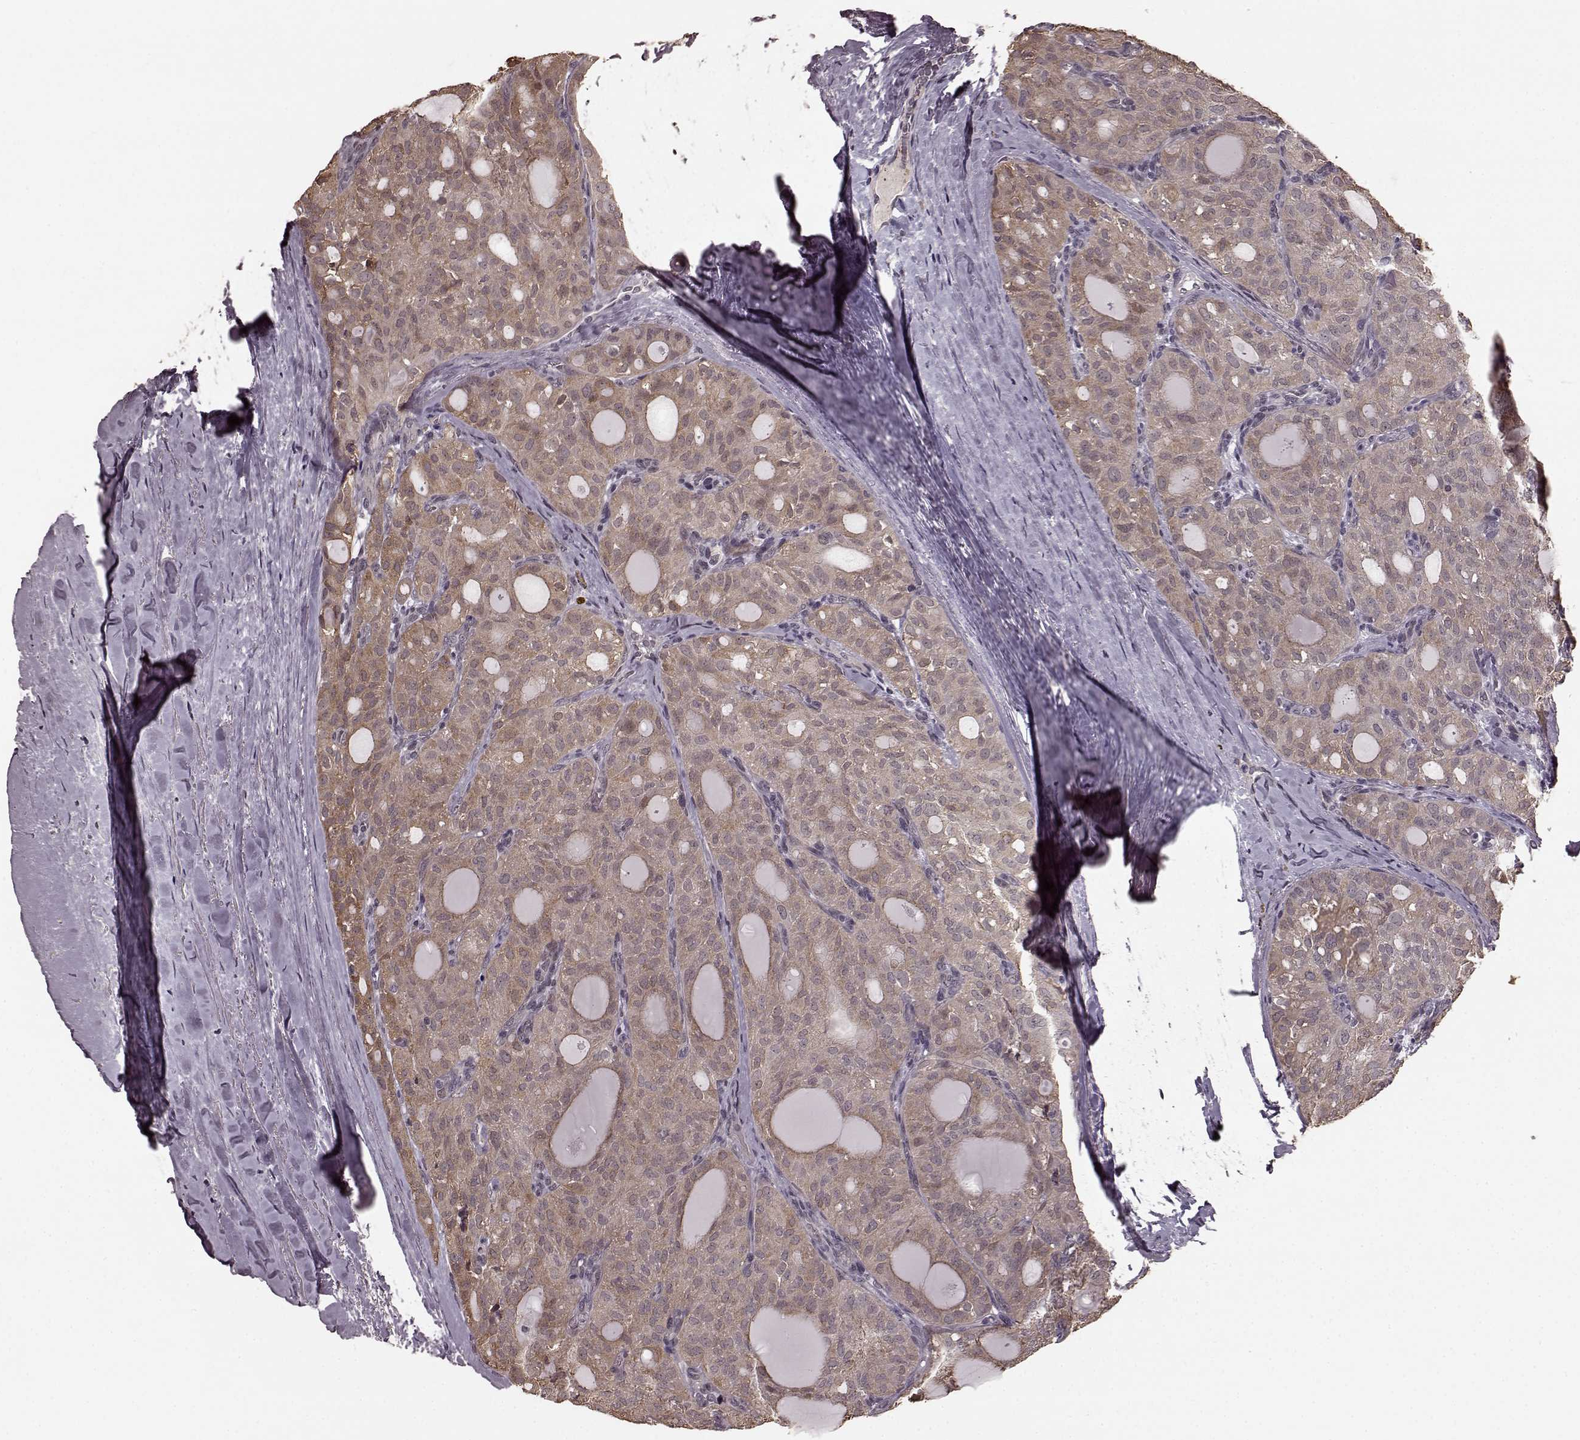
{"staining": {"intensity": "weak", "quantity": ">75%", "location": "cytoplasmic/membranous"}, "tissue": "thyroid cancer", "cell_type": "Tumor cells", "image_type": "cancer", "snomed": [{"axis": "morphology", "description": "Follicular adenoma carcinoma, NOS"}, {"axis": "topography", "description": "Thyroid gland"}], "caption": "Tumor cells reveal low levels of weak cytoplasmic/membranous expression in about >75% of cells in human thyroid cancer.", "gene": "PLCB4", "patient": {"sex": "male", "age": 75}}